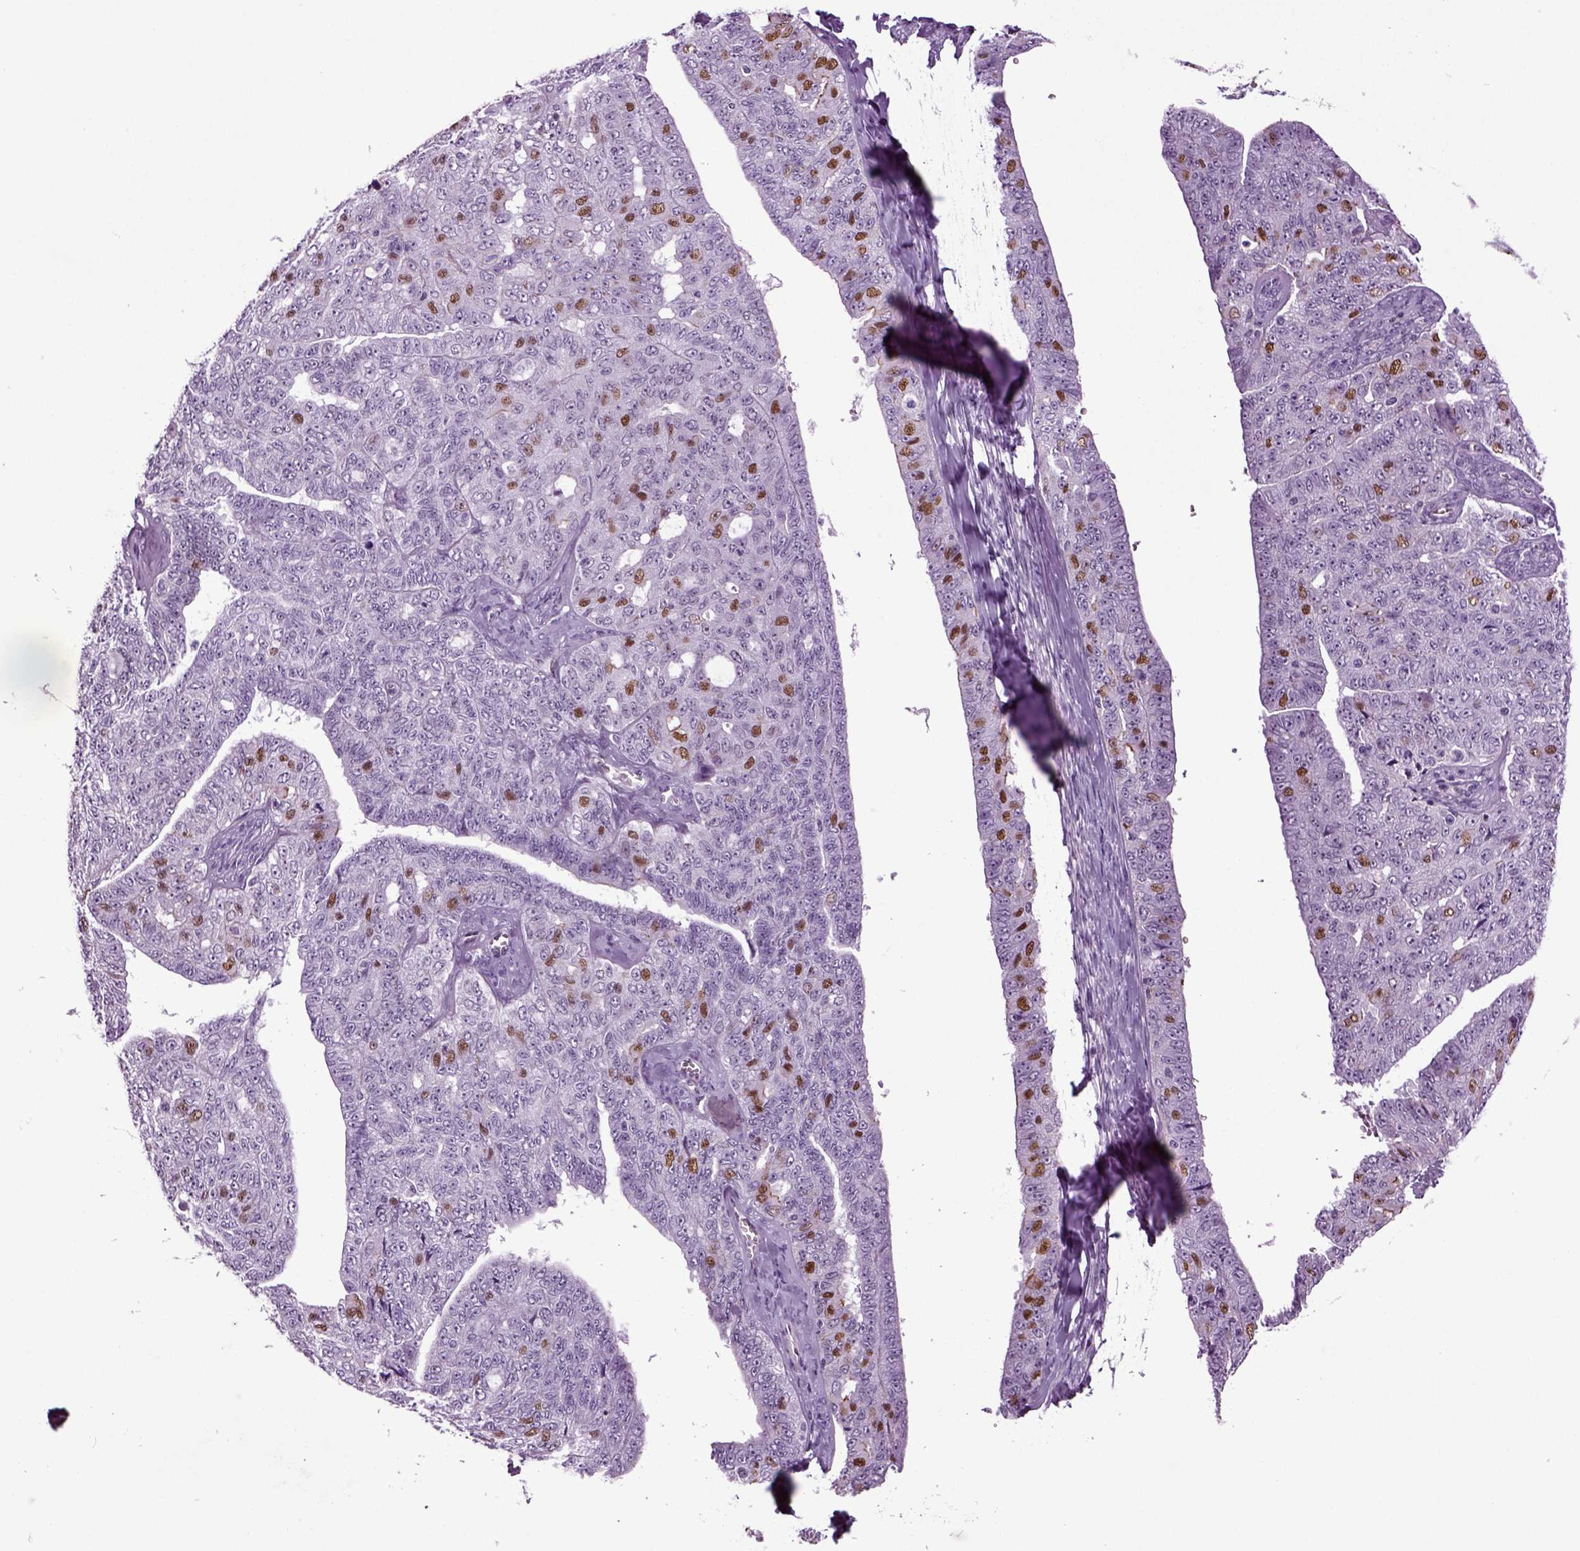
{"staining": {"intensity": "strong", "quantity": "<25%", "location": "nuclear"}, "tissue": "ovarian cancer", "cell_type": "Tumor cells", "image_type": "cancer", "snomed": [{"axis": "morphology", "description": "Cystadenocarcinoma, serous, NOS"}, {"axis": "topography", "description": "Ovary"}], "caption": "Protein expression by immunohistochemistry (IHC) displays strong nuclear expression in about <25% of tumor cells in serous cystadenocarcinoma (ovarian).", "gene": "RFX3", "patient": {"sex": "female", "age": 71}}